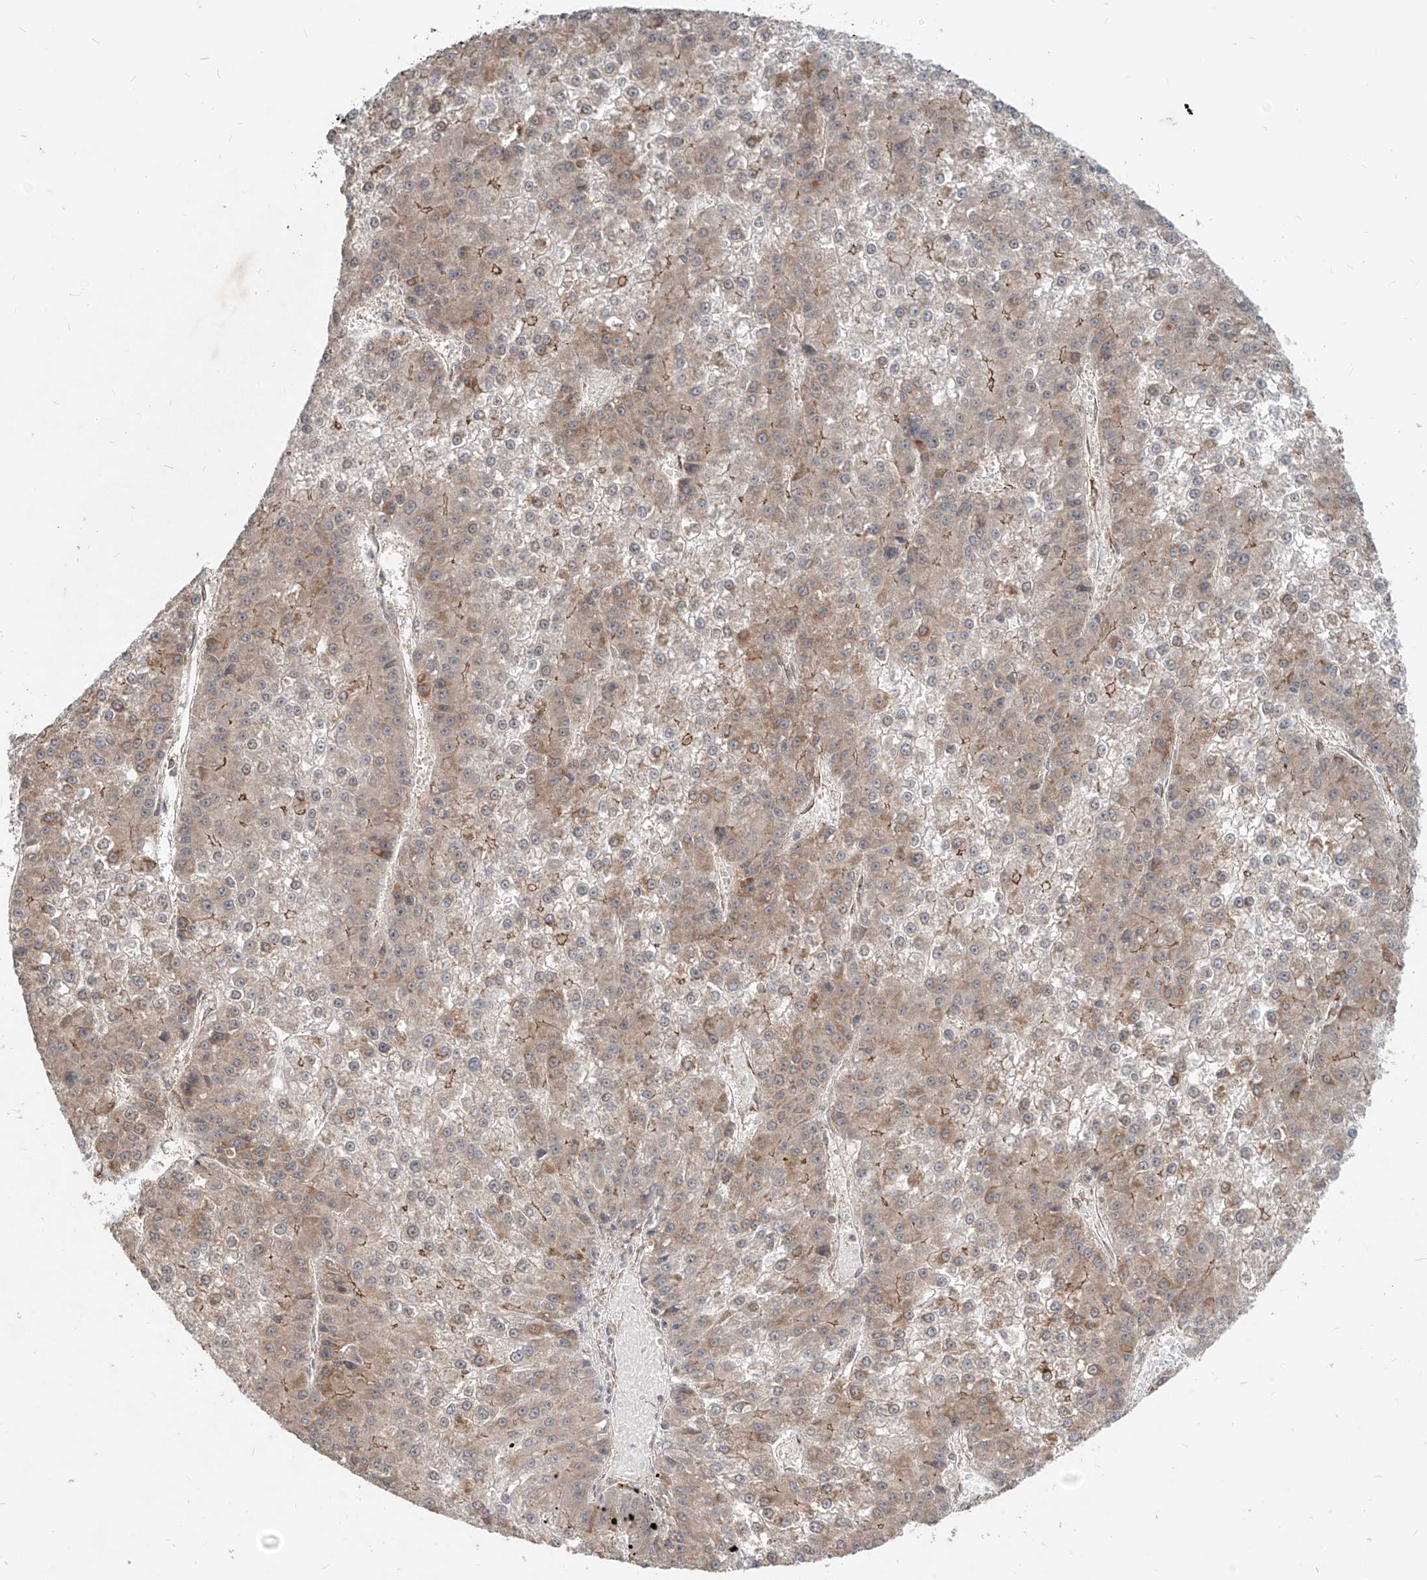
{"staining": {"intensity": "weak", "quantity": ">75%", "location": "cytoplasmic/membranous"}, "tissue": "liver cancer", "cell_type": "Tumor cells", "image_type": "cancer", "snomed": [{"axis": "morphology", "description": "Carcinoma, Hepatocellular, NOS"}, {"axis": "topography", "description": "Liver"}], "caption": "Protein positivity by IHC shows weak cytoplasmic/membranous positivity in approximately >75% of tumor cells in liver hepatocellular carcinoma.", "gene": "MTUS2", "patient": {"sex": "female", "age": 73}}